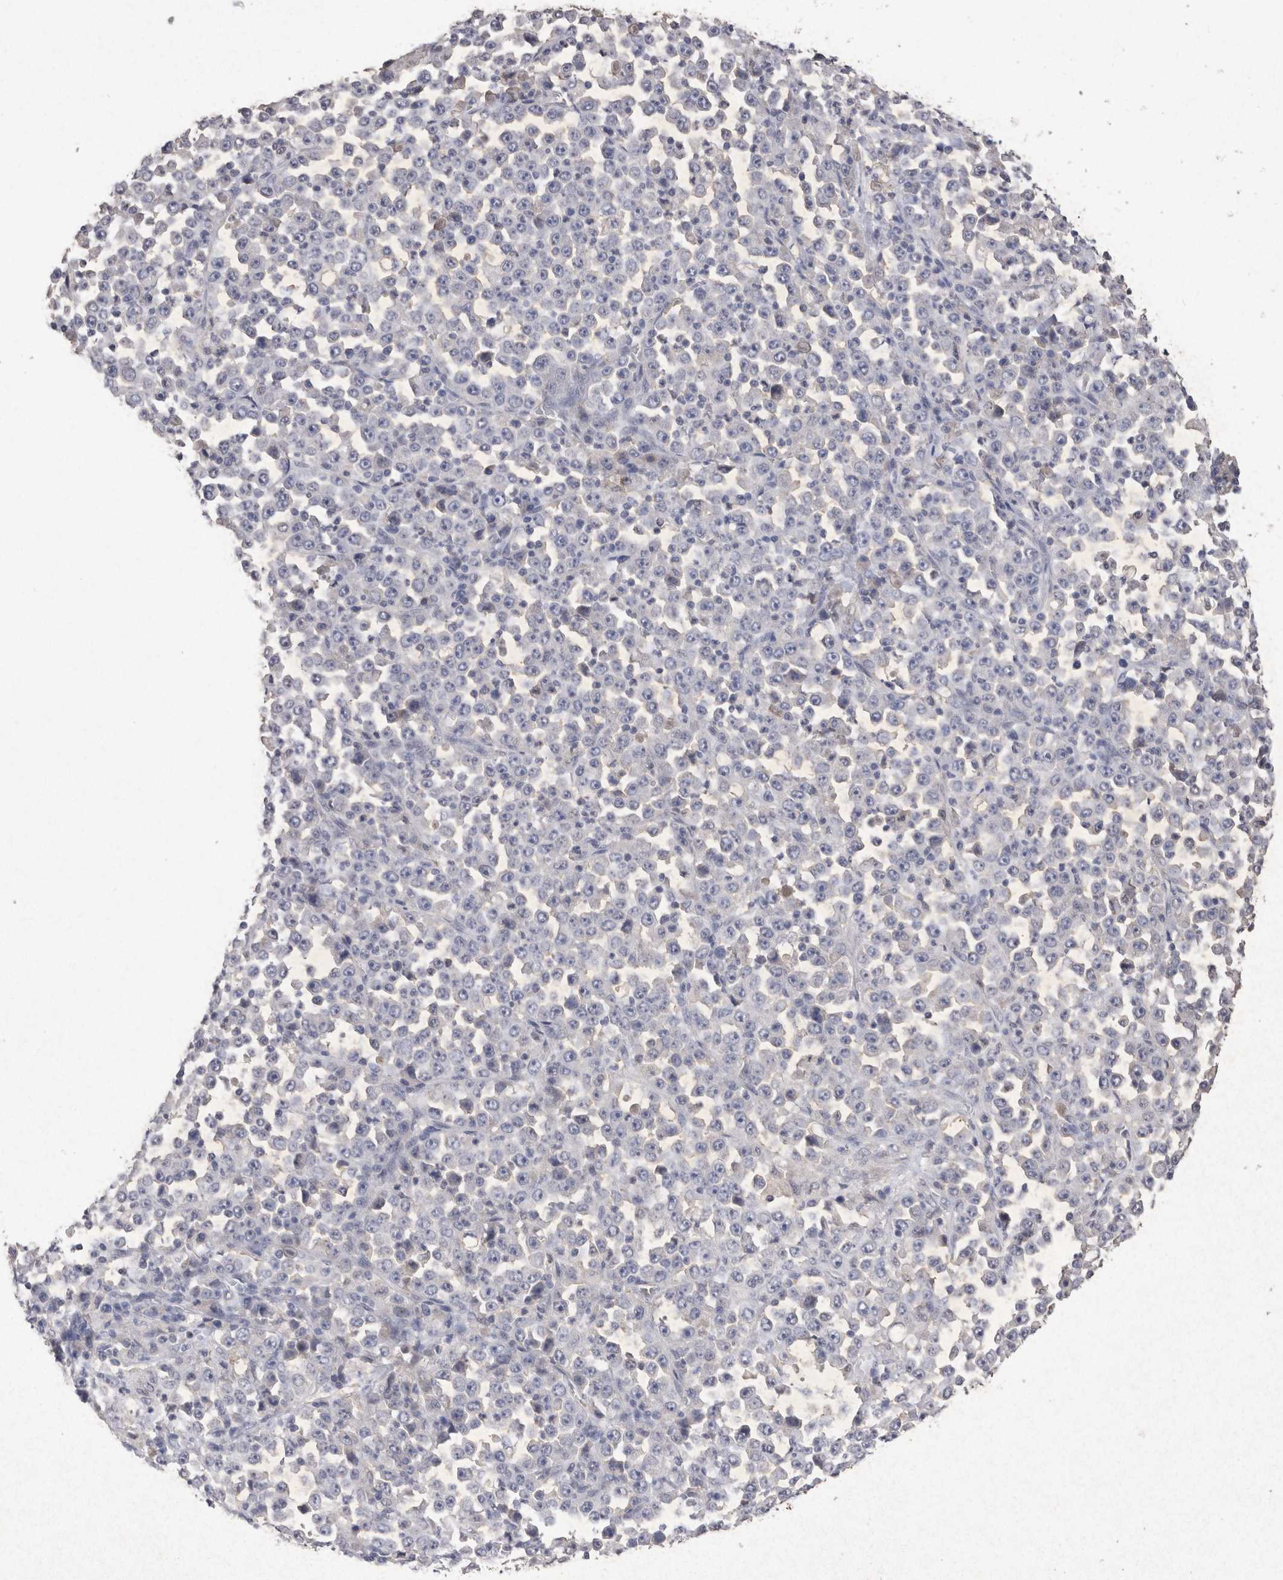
{"staining": {"intensity": "negative", "quantity": "none", "location": "none"}, "tissue": "stomach cancer", "cell_type": "Tumor cells", "image_type": "cancer", "snomed": [{"axis": "morphology", "description": "Normal tissue, NOS"}, {"axis": "morphology", "description": "Adenocarcinoma, NOS"}, {"axis": "topography", "description": "Stomach, upper"}, {"axis": "topography", "description": "Stomach"}], "caption": "This is an IHC image of stomach adenocarcinoma. There is no expression in tumor cells.", "gene": "CDH6", "patient": {"sex": "male", "age": 59}}